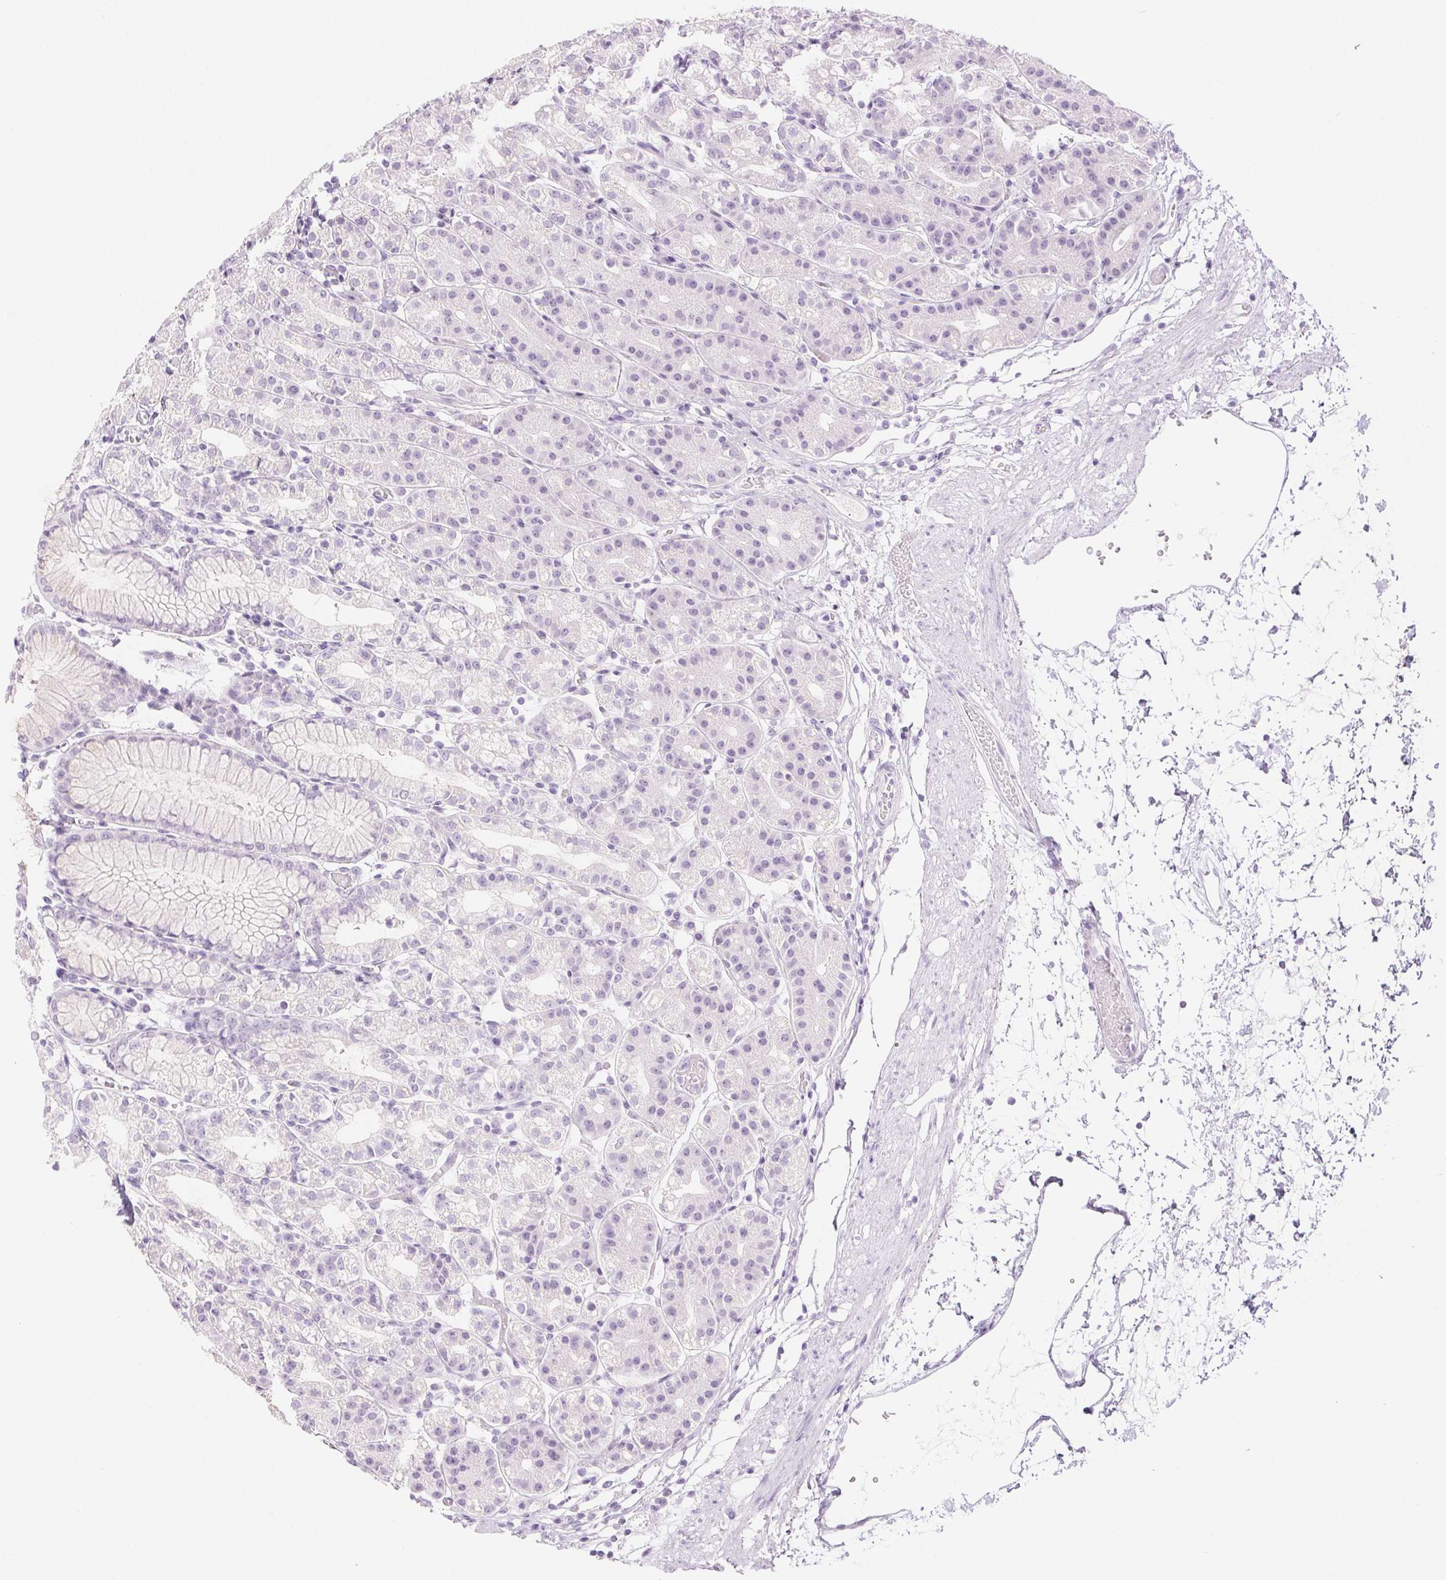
{"staining": {"intensity": "negative", "quantity": "none", "location": "none"}, "tissue": "stomach", "cell_type": "Glandular cells", "image_type": "normal", "snomed": [{"axis": "morphology", "description": "Normal tissue, NOS"}, {"axis": "topography", "description": "Stomach"}], "caption": "Immunohistochemistry of benign stomach demonstrates no expression in glandular cells. (DAB (3,3'-diaminobenzidine) immunohistochemistry with hematoxylin counter stain).", "gene": "SPRR3", "patient": {"sex": "female", "age": 57}}